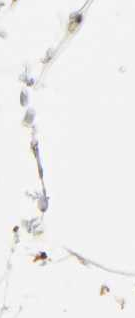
{"staining": {"intensity": "weak", "quantity": ">75%", "location": "cytoplasmic/membranous"}, "tissue": "adipose tissue", "cell_type": "Adipocytes", "image_type": "normal", "snomed": [{"axis": "morphology", "description": "Normal tissue, NOS"}, {"axis": "morphology", "description": "Duct carcinoma"}, {"axis": "topography", "description": "Breast"}, {"axis": "topography", "description": "Adipose tissue"}], "caption": "An immunohistochemistry (IHC) photomicrograph of benign tissue is shown. Protein staining in brown shows weak cytoplasmic/membranous positivity in adipose tissue within adipocytes.", "gene": "IL4R", "patient": {"sex": "female", "age": 37}}